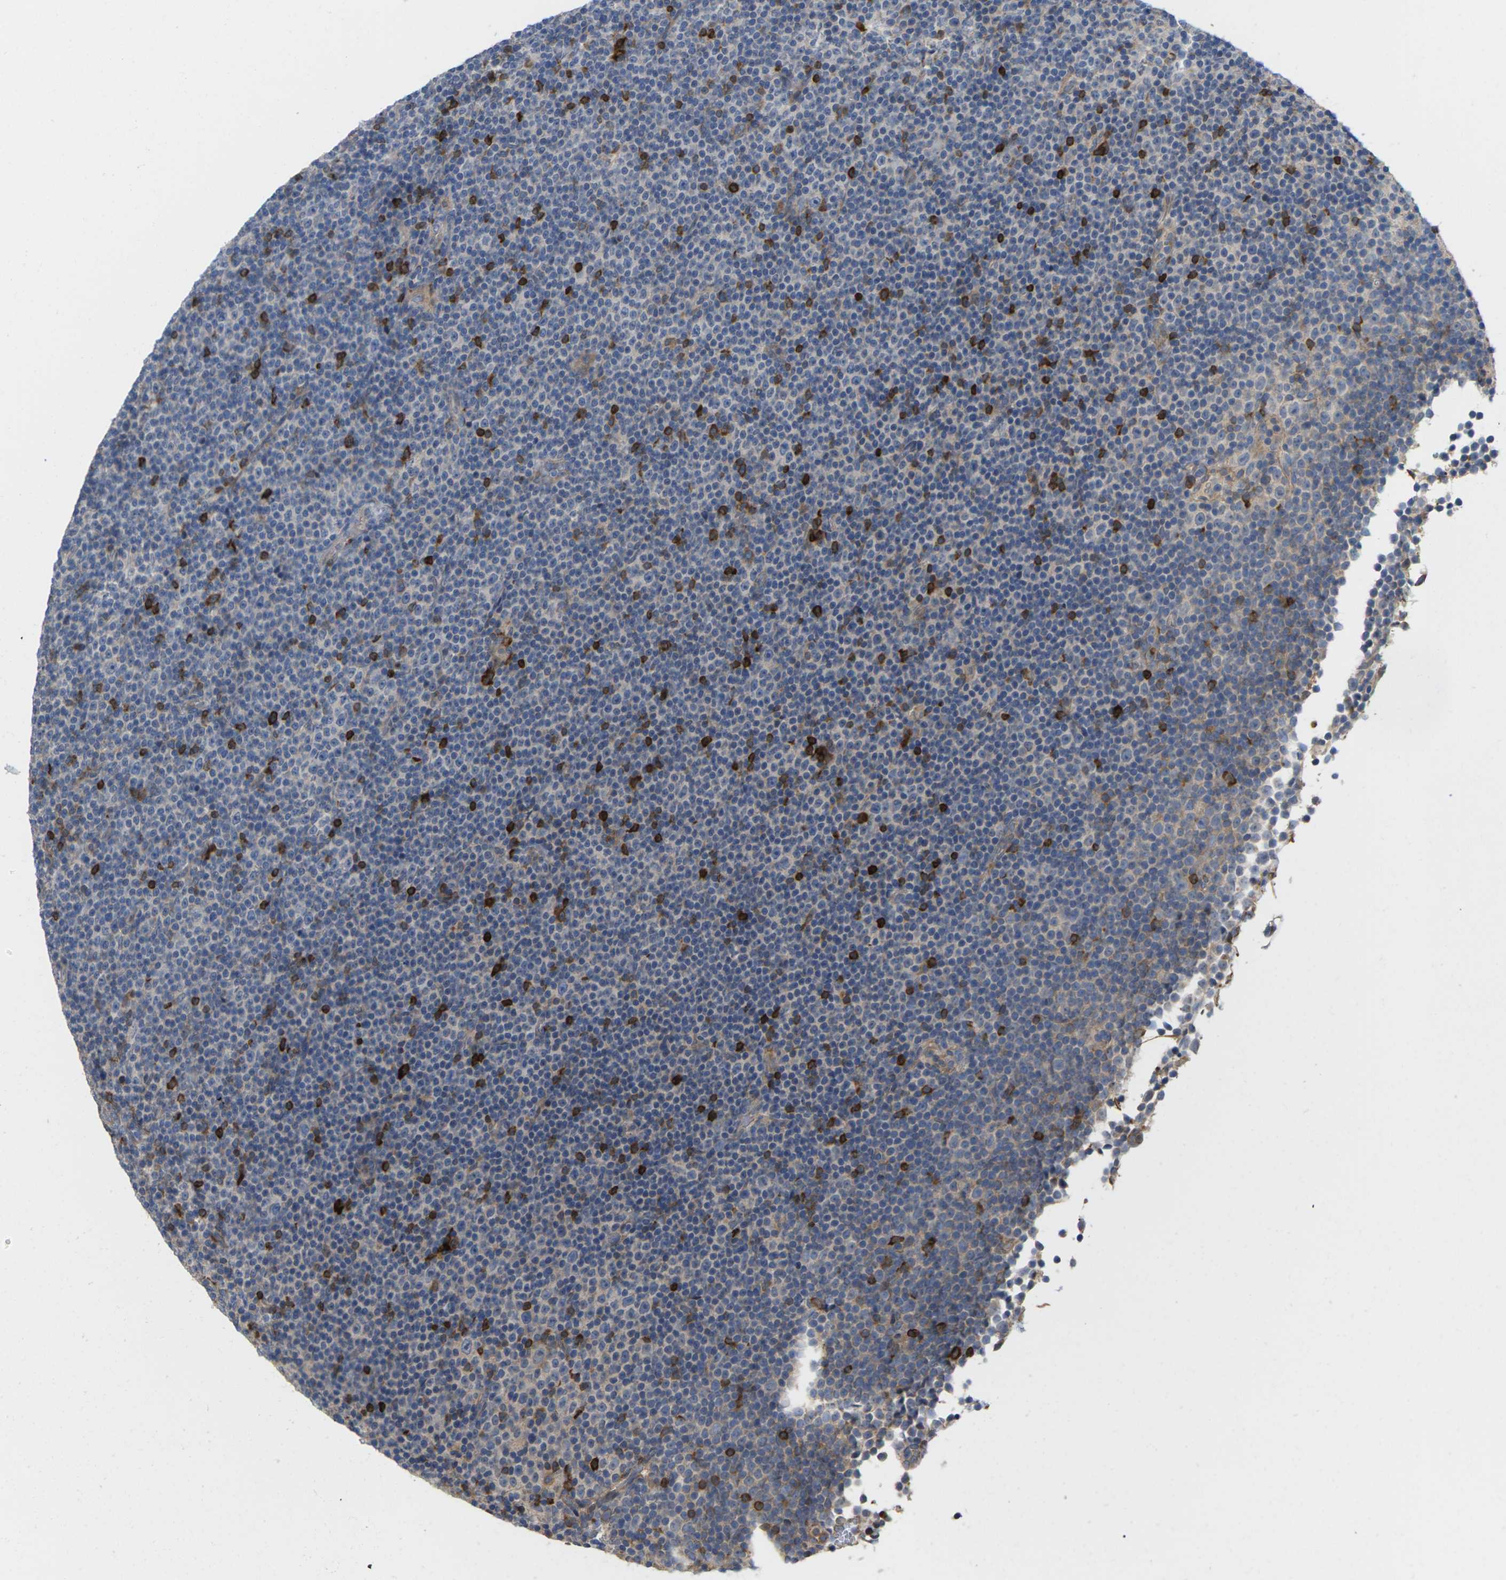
{"staining": {"intensity": "strong", "quantity": "<25%", "location": "cytoplasmic/membranous"}, "tissue": "lymphoma", "cell_type": "Tumor cells", "image_type": "cancer", "snomed": [{"axis": "morphology", "description": "Malignant lymphoma, non-Hodgkin's type, Low grade"}, {"axis": "topography", "description": "Lymph node"}], "caption": "An immunohistochemistry photomicrograph of neoplastic tissue is shown. Protein staining in brown labels strong cytoplasmic/membranous positivity in malignant lymphoma, non-Hodgkin's type (low-grade) within tumor cells.", "gene": "TIAM1", "patient": {"sex": "female", "age": 67}}